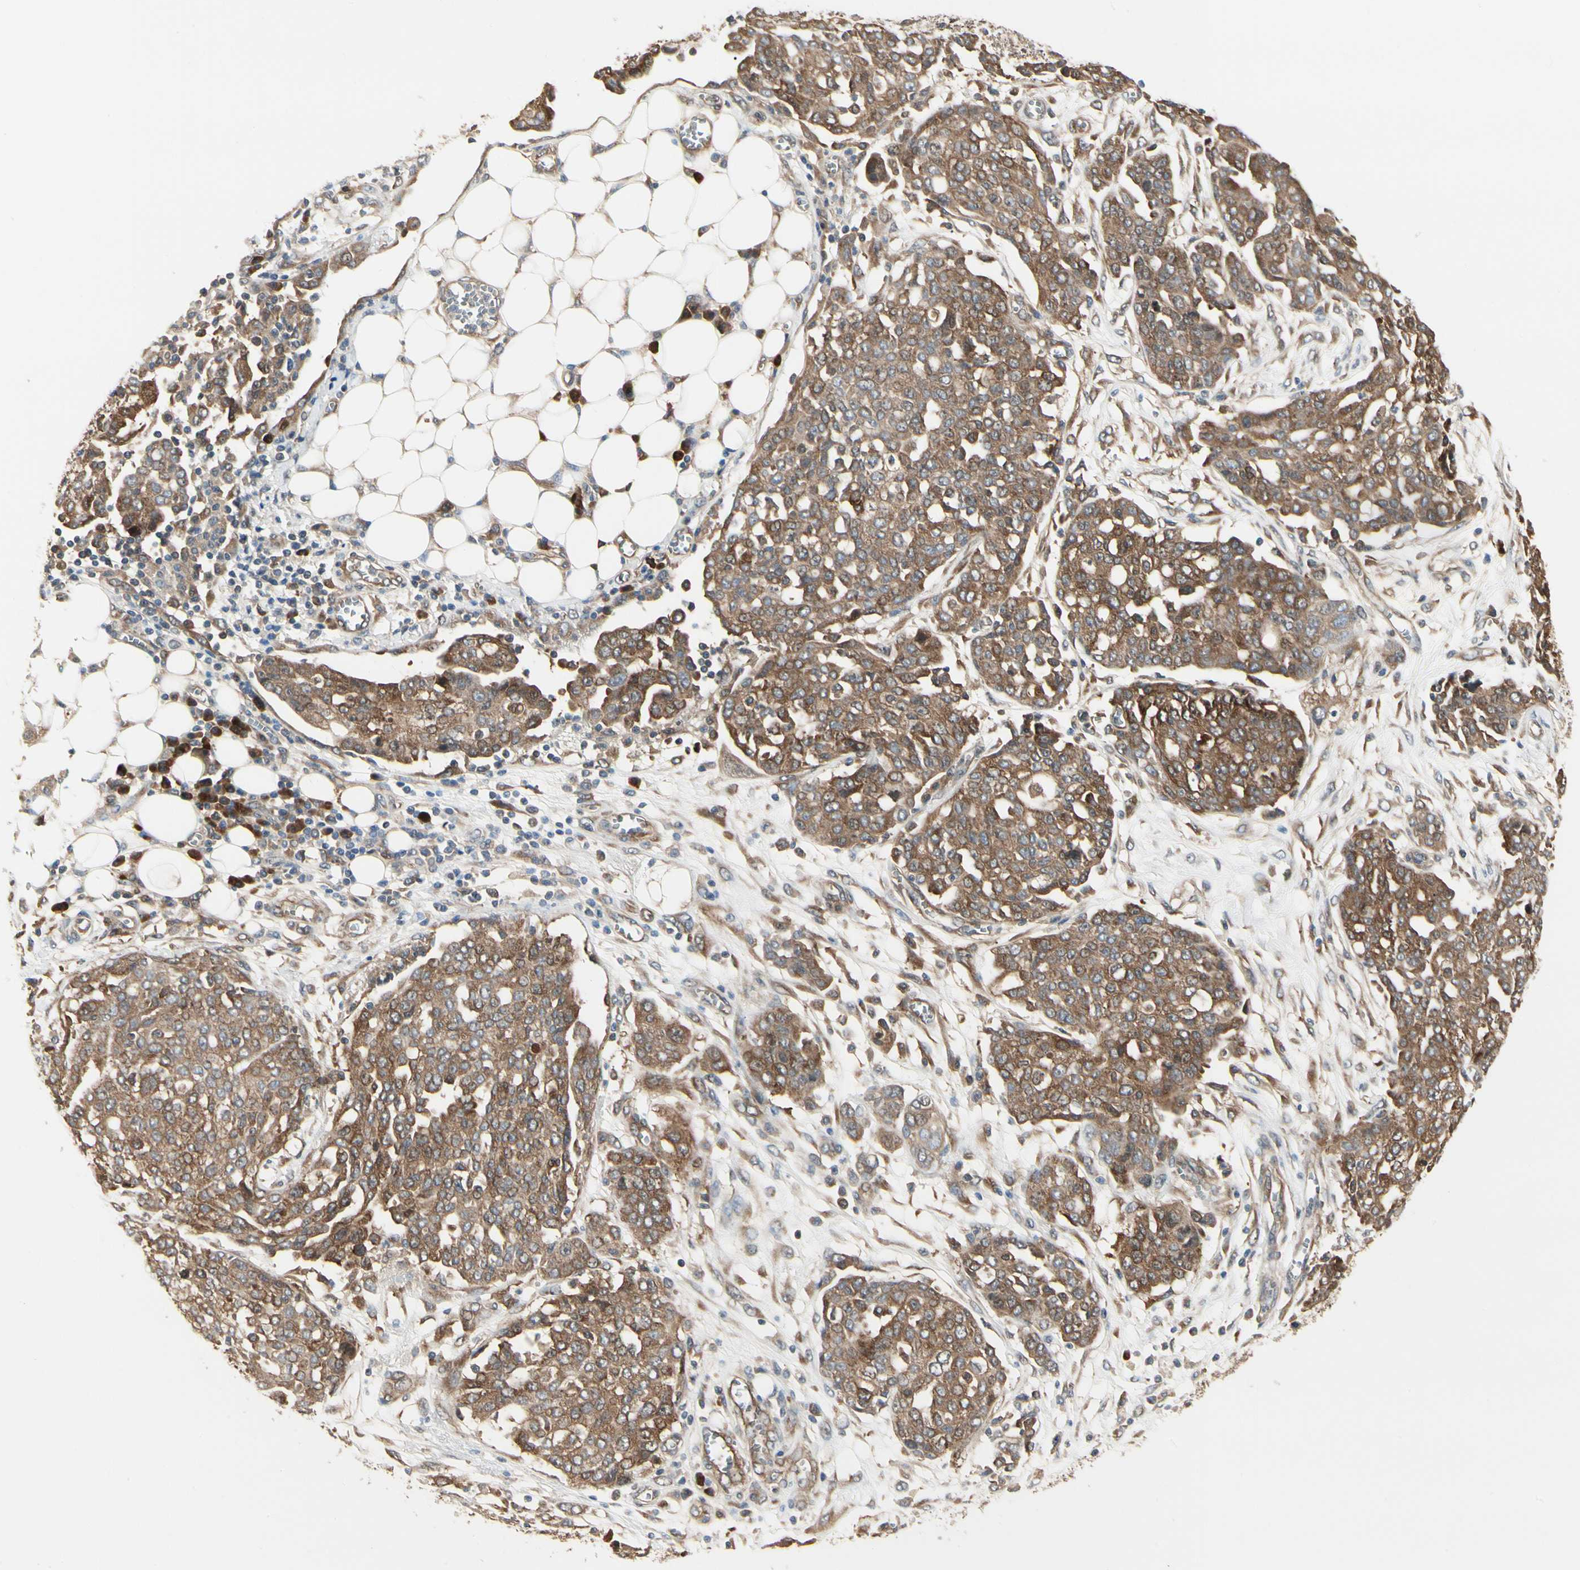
{"staining": {"intensity": "moderate", "quantity": ">75%", "location": "cytoplasmic/membranous,nuclear"}, "tissue": "ovarian cancer", "cell_type": "Tumor cells", "image_type": "cancer", "snomed": [{"axis": "morphology", "description": "Cystadenocarcinoma, serous, NOS"}, {"axis": "topography", "description": "Soft tissue"}, {"axis": "topography", "description": "Ovary"}], "caption": "Immunohistochemical staining of serous cystadenocarcinoma (ovarian) shows medium levels of moderate cytoplasmic/membranous and nuclear expression in approximately >75% of tumor cells.", "gene": "NME1-NME2", "patient": {"sex": "female", "age": 57}}